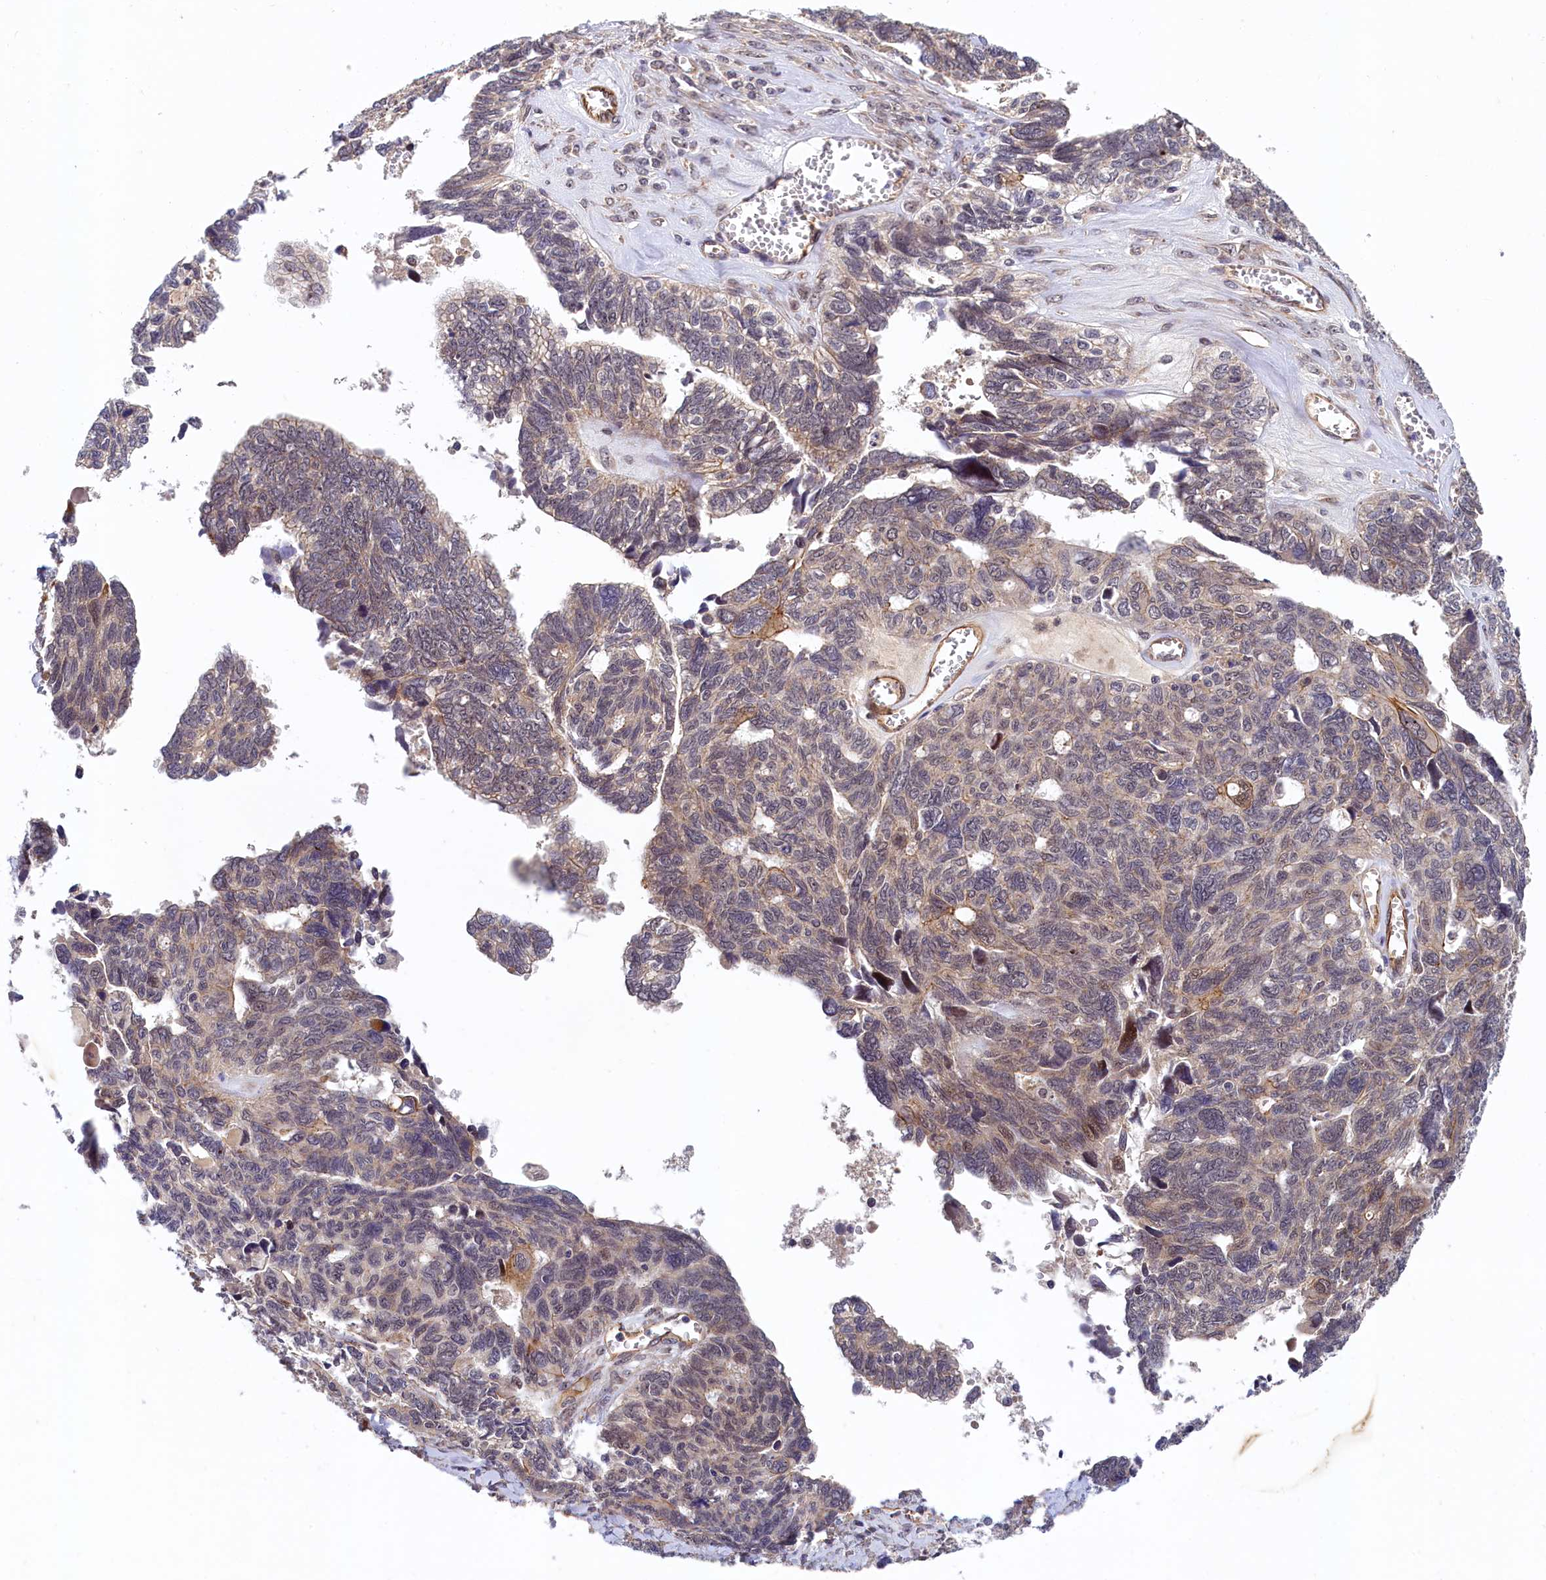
{"staining": {"intensity": "weak", "quantity": "25%-75%", "location": "cytoplasmic/membranous"}, "tissue": "ovarian cancer", "cell_type": "Tumor cells", "image_type": "cancer", "snomed": [{"axis": "morphology", "description": "Cystadenocarcinoma, serous, NOS"}, {"axis": "topography", "description": "Ovary"}], "caption": "Weak cytoplasmic/membranous positivity for a protein is appreciated in approximately 25%-75% of tumor cells of serous cystadenocarcinoma (ovarian) using immunohistochemistry.", "gene": "ARL14EP", "patient": {"sex": "female", "age": 79}}